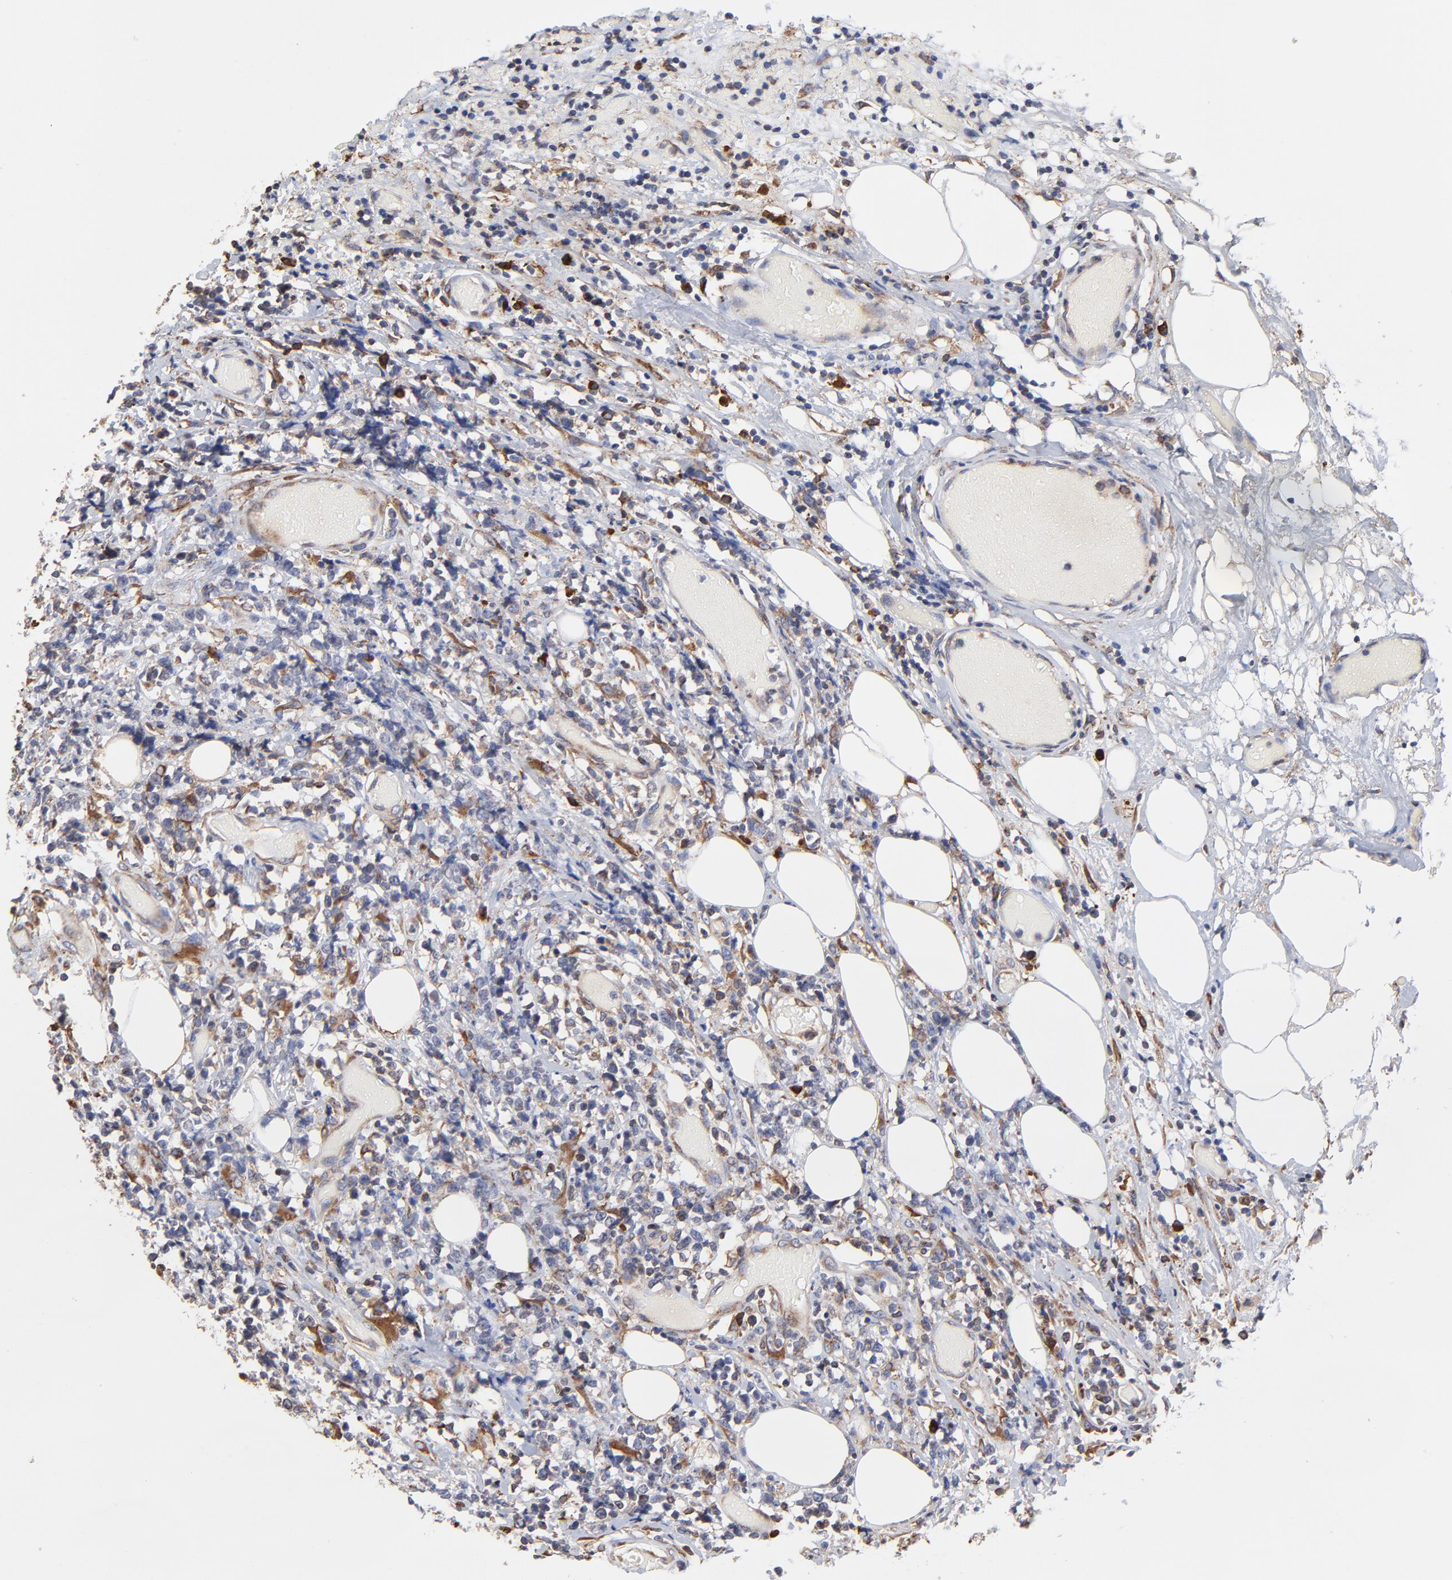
{"staining": {"intensity": "moderate", "quantity": "<25%", "location": "cytoplasmic/membranous"}, "tissue": "lymphoma", "cell_type": "Tumor cells", "image_type": "cancer", "snomed": [{"axis": "morphology", "description": "Malignant lymphoma, non-Hodgkin's type, High grade"}, {"axis": "topography", "description": "Colon"}], "caption": "A micrograph of malignant lymphoma, non-Hodgkin's type (high-grade) stained for a protein demonstrates moderate cytoplasmic/membranous brown staining in tumor cells.", "gene": "LMAN1", "patient": {"sex": "male", "age": 82}}